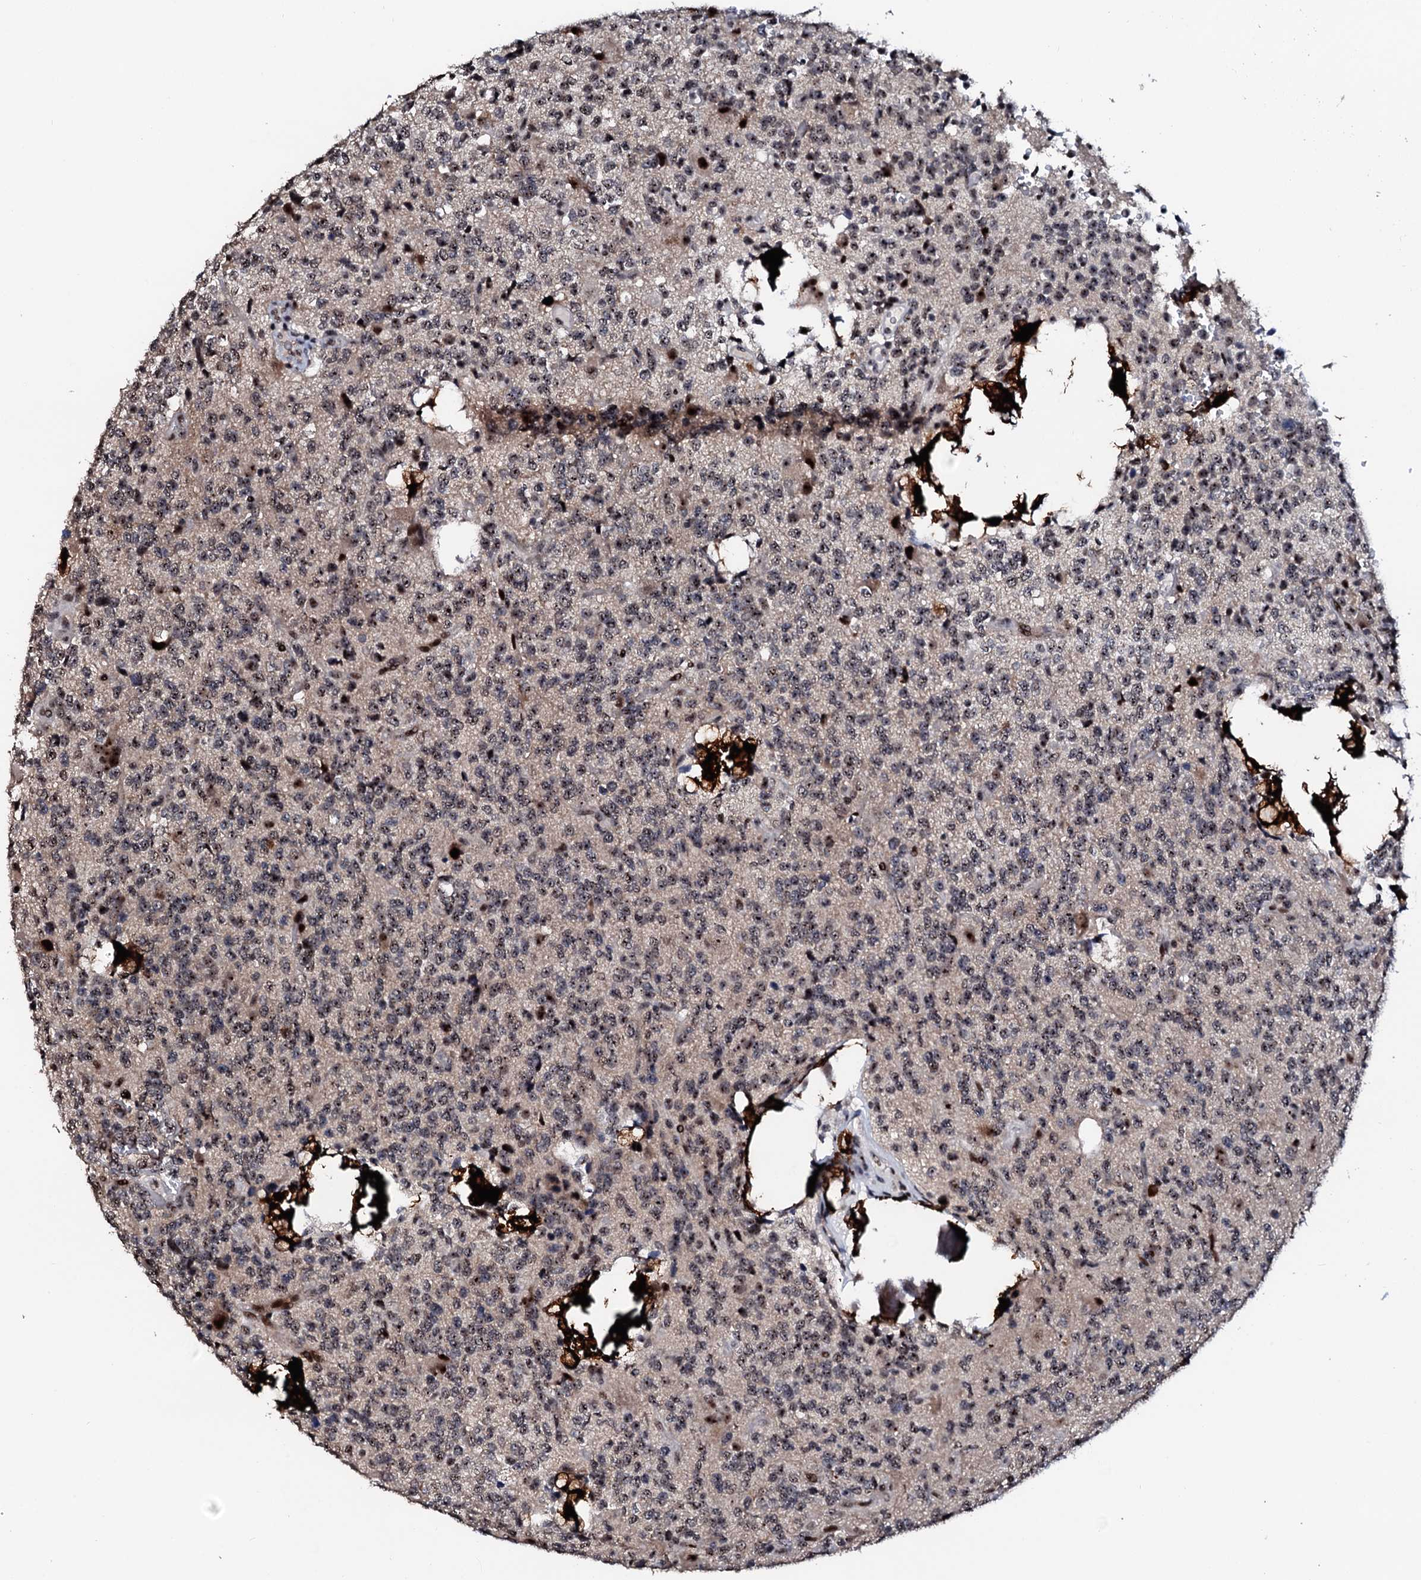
{"staining": {"intensity": "moderate", "quantity": "25%-75%", "location": "nuclear"}, "tissue": "glioma", "cell_type": "Tumor cells", "image_type": "cancer", "snomed": [{"axis": "morphology", "description": "Glioma, malignant, High grade"}, {"axis": "topography", "description": "Brain"}], "caption": "The immunohistochemical stain shows moderate nuclear staining in tumor cells of high-grade glioma (malignant) tissue.", "gene": "NEUROG3", "patient": {"sex": "female", "age": 62}}